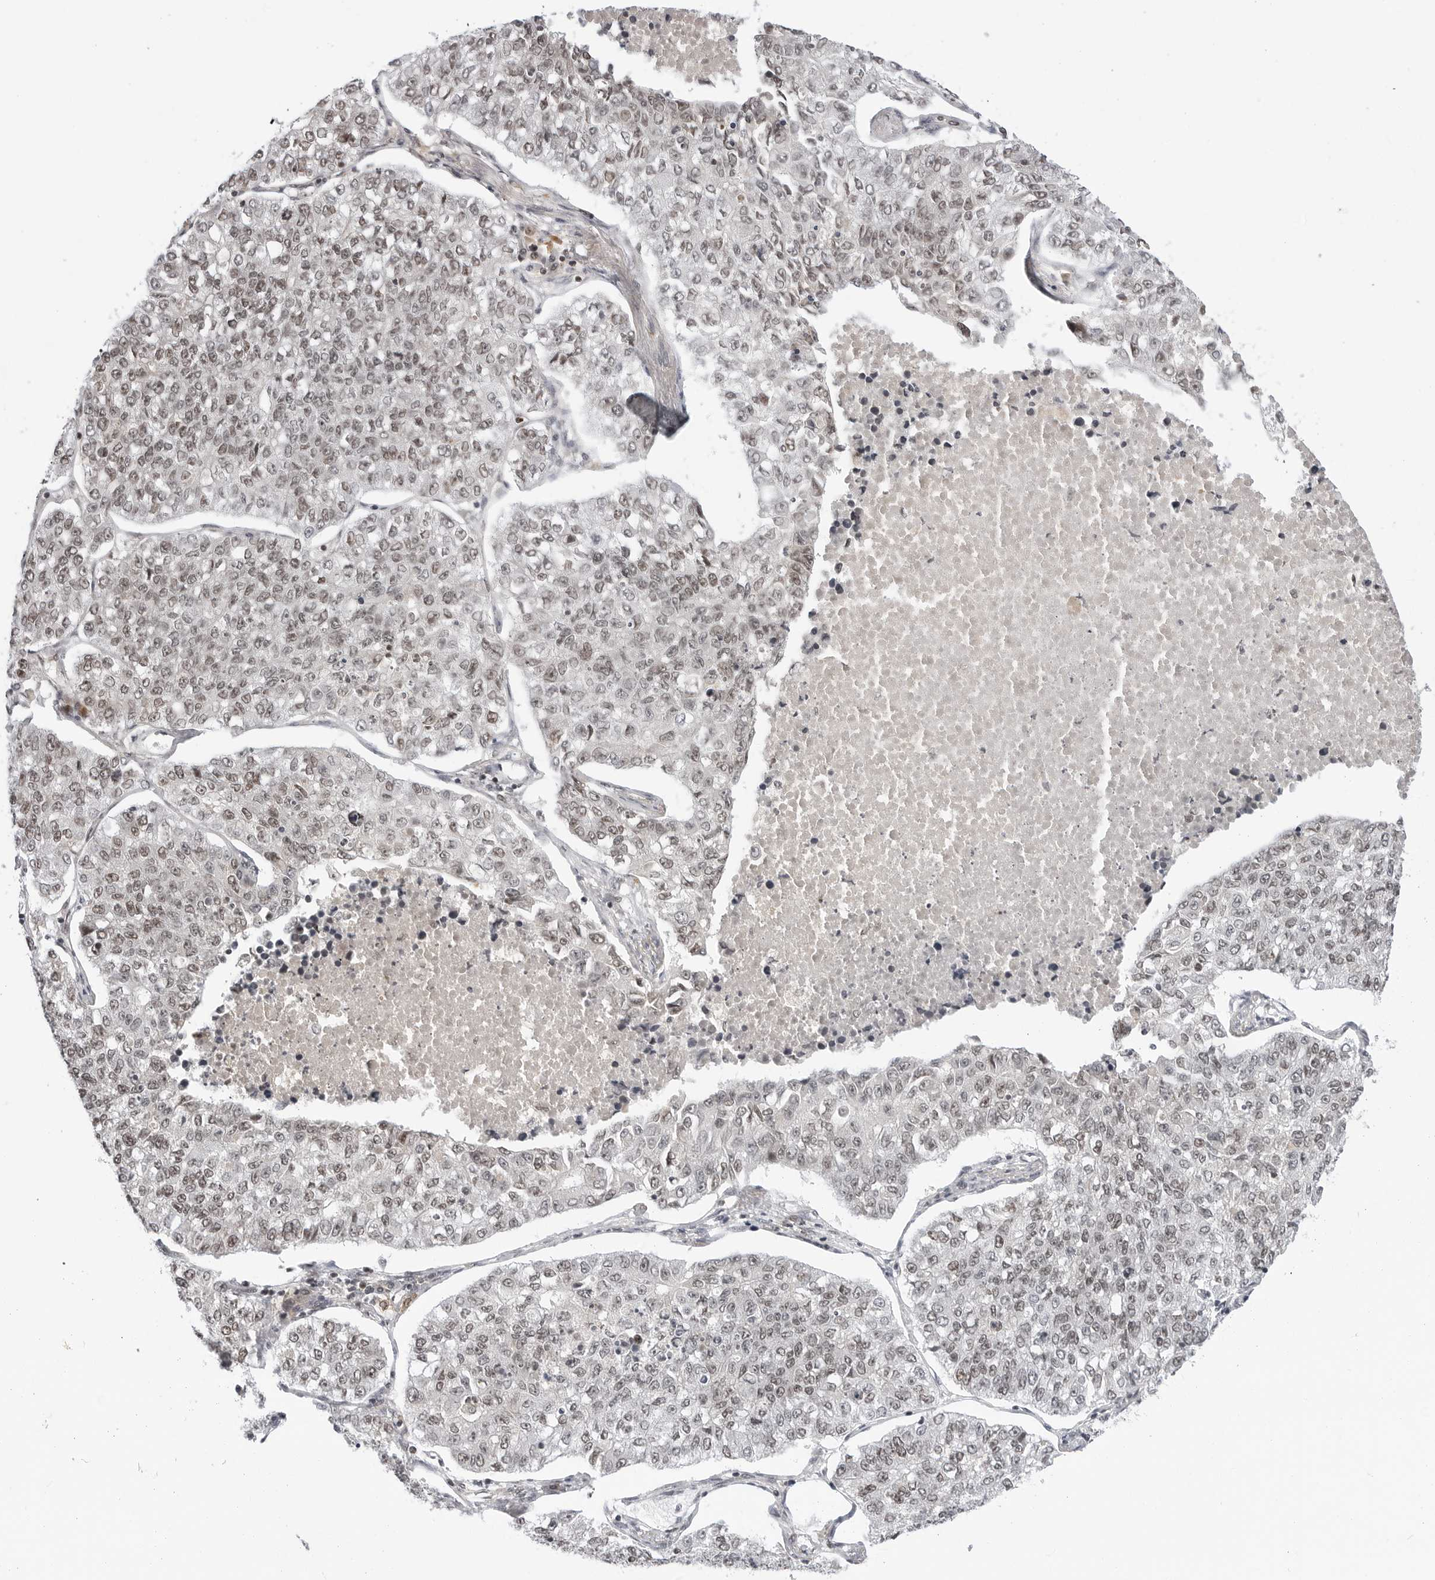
{"staining": {"intensity": "weak", "quantity": ">75%", "location": "nuclear"}, "tissue": "lung cancer", "cell_type": "Tumor cells", "image_type": "cancer", "snomed": [{"axis": "morphology", "description": "Adenocarcinoma, NOS"}, {"axis": "topography", "description": "Lung"}], "caption": "High-magnification brightfield microscopy of lung cancer stained with DAB (3,3'-diaminobenzidine) (brown) and counterstained with hematoxylin (blue). tumor cells exhibit weak nuclear positivity is seen in approximately>75% of cells. The protein is stained brown, and the nuclei are stained in blue (DAB IHC with brightfield microscopy, high magnification).", "gene": "C8orf33", "patient": {"sex": "male", "age": 49}}